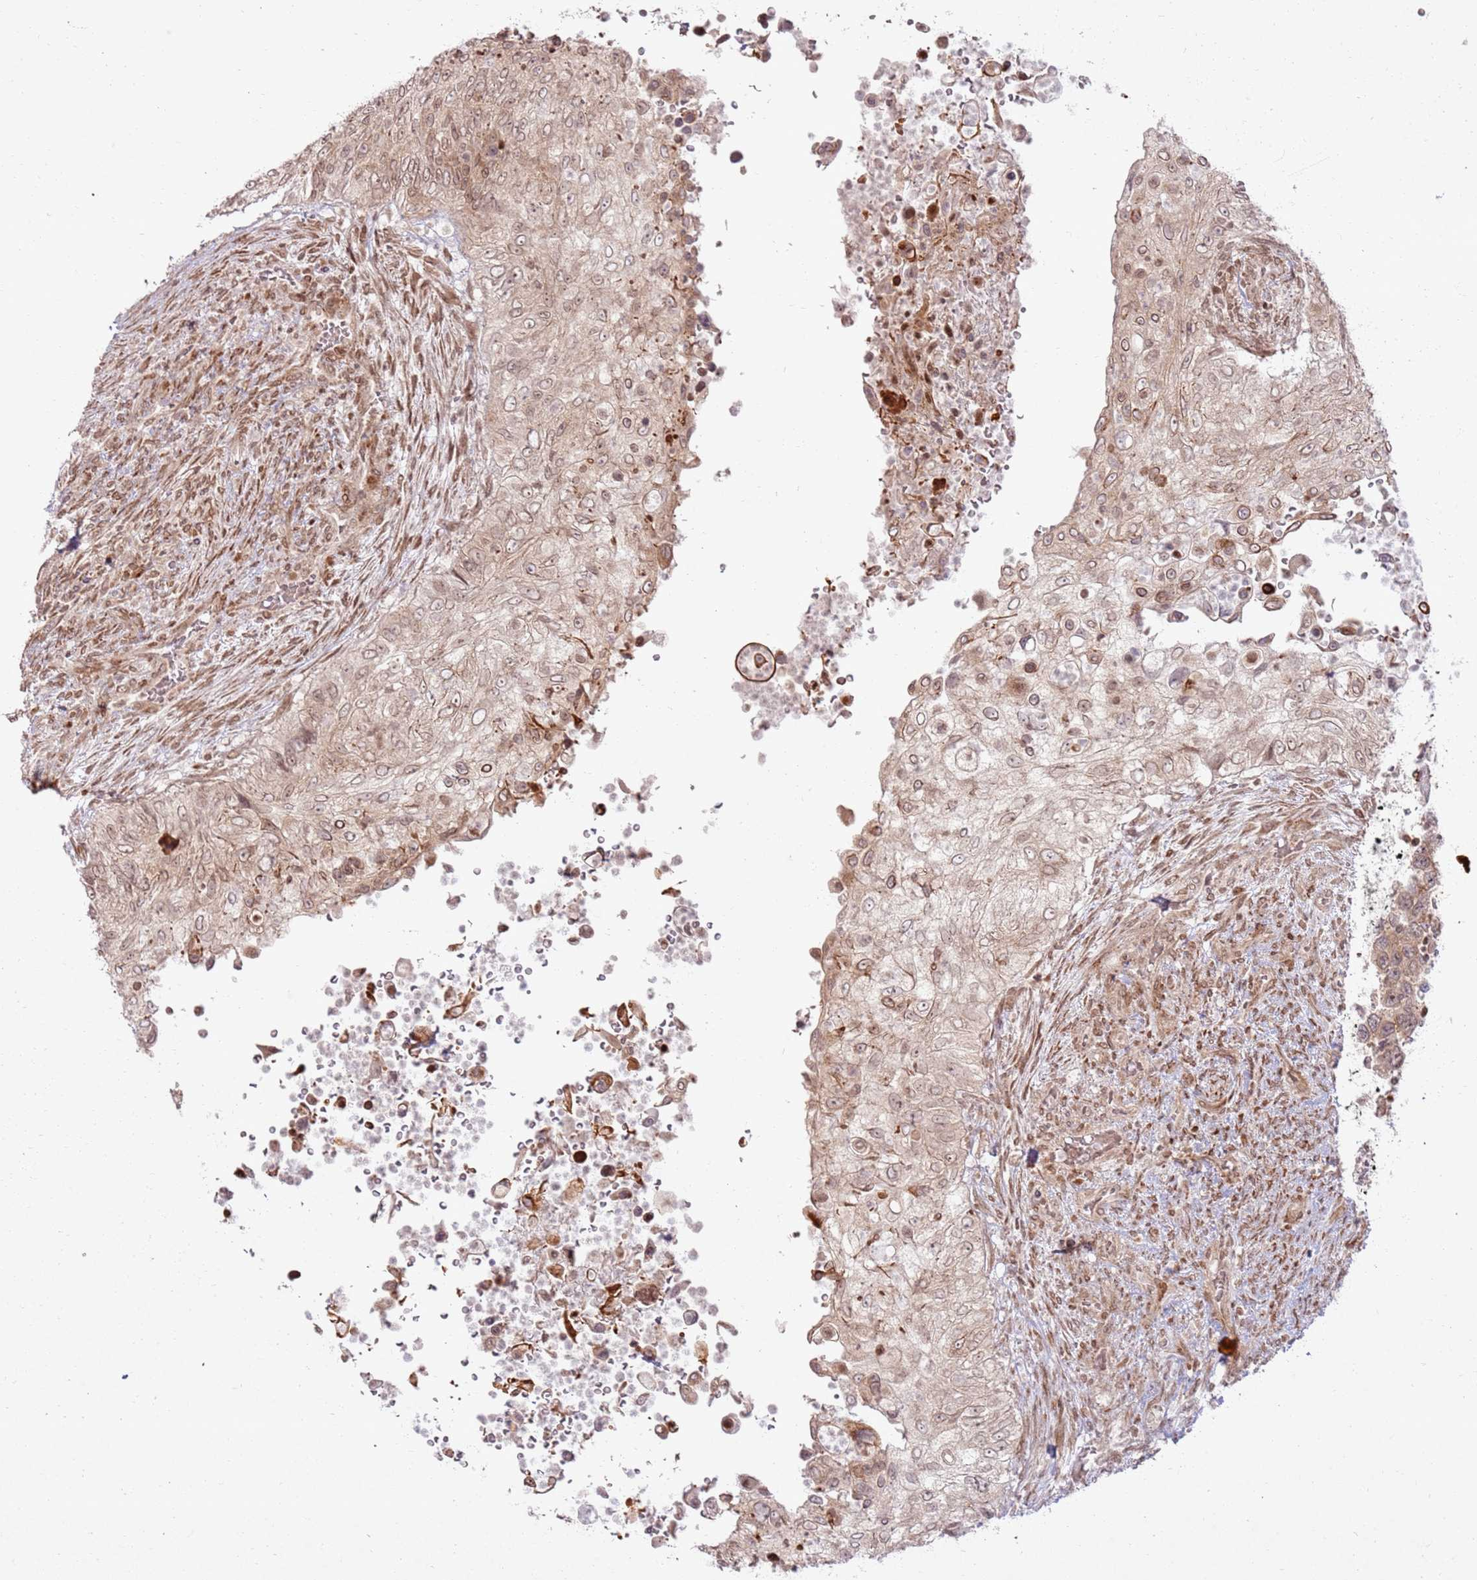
{"staining": {"intensity": "moderate", "quantity": ">75%", "location": "cytoplasmic/membranous,nuclear"}, "tissue": "urothelial cancer", "cell_type": "Tumor cells", "image_type": "cancer", "snomed": [{"axis": "morphology", "description": "Urothelial carcinoma, High grade"}, {"axis": "topography", "description": "Urinary bladder"}], "caption": "Protein analysis of urothelial cancer tissue displays moderate cytoplasmic/membranous and nuclear expression in approximately >75% of tumor cells. The staining was performed using DAB, with brown indicating positive protein expression. Nuclei are stained blue with hematoxylin.", "gene": "KLHL36", "patient": {"sex": "female", "age": 60}}